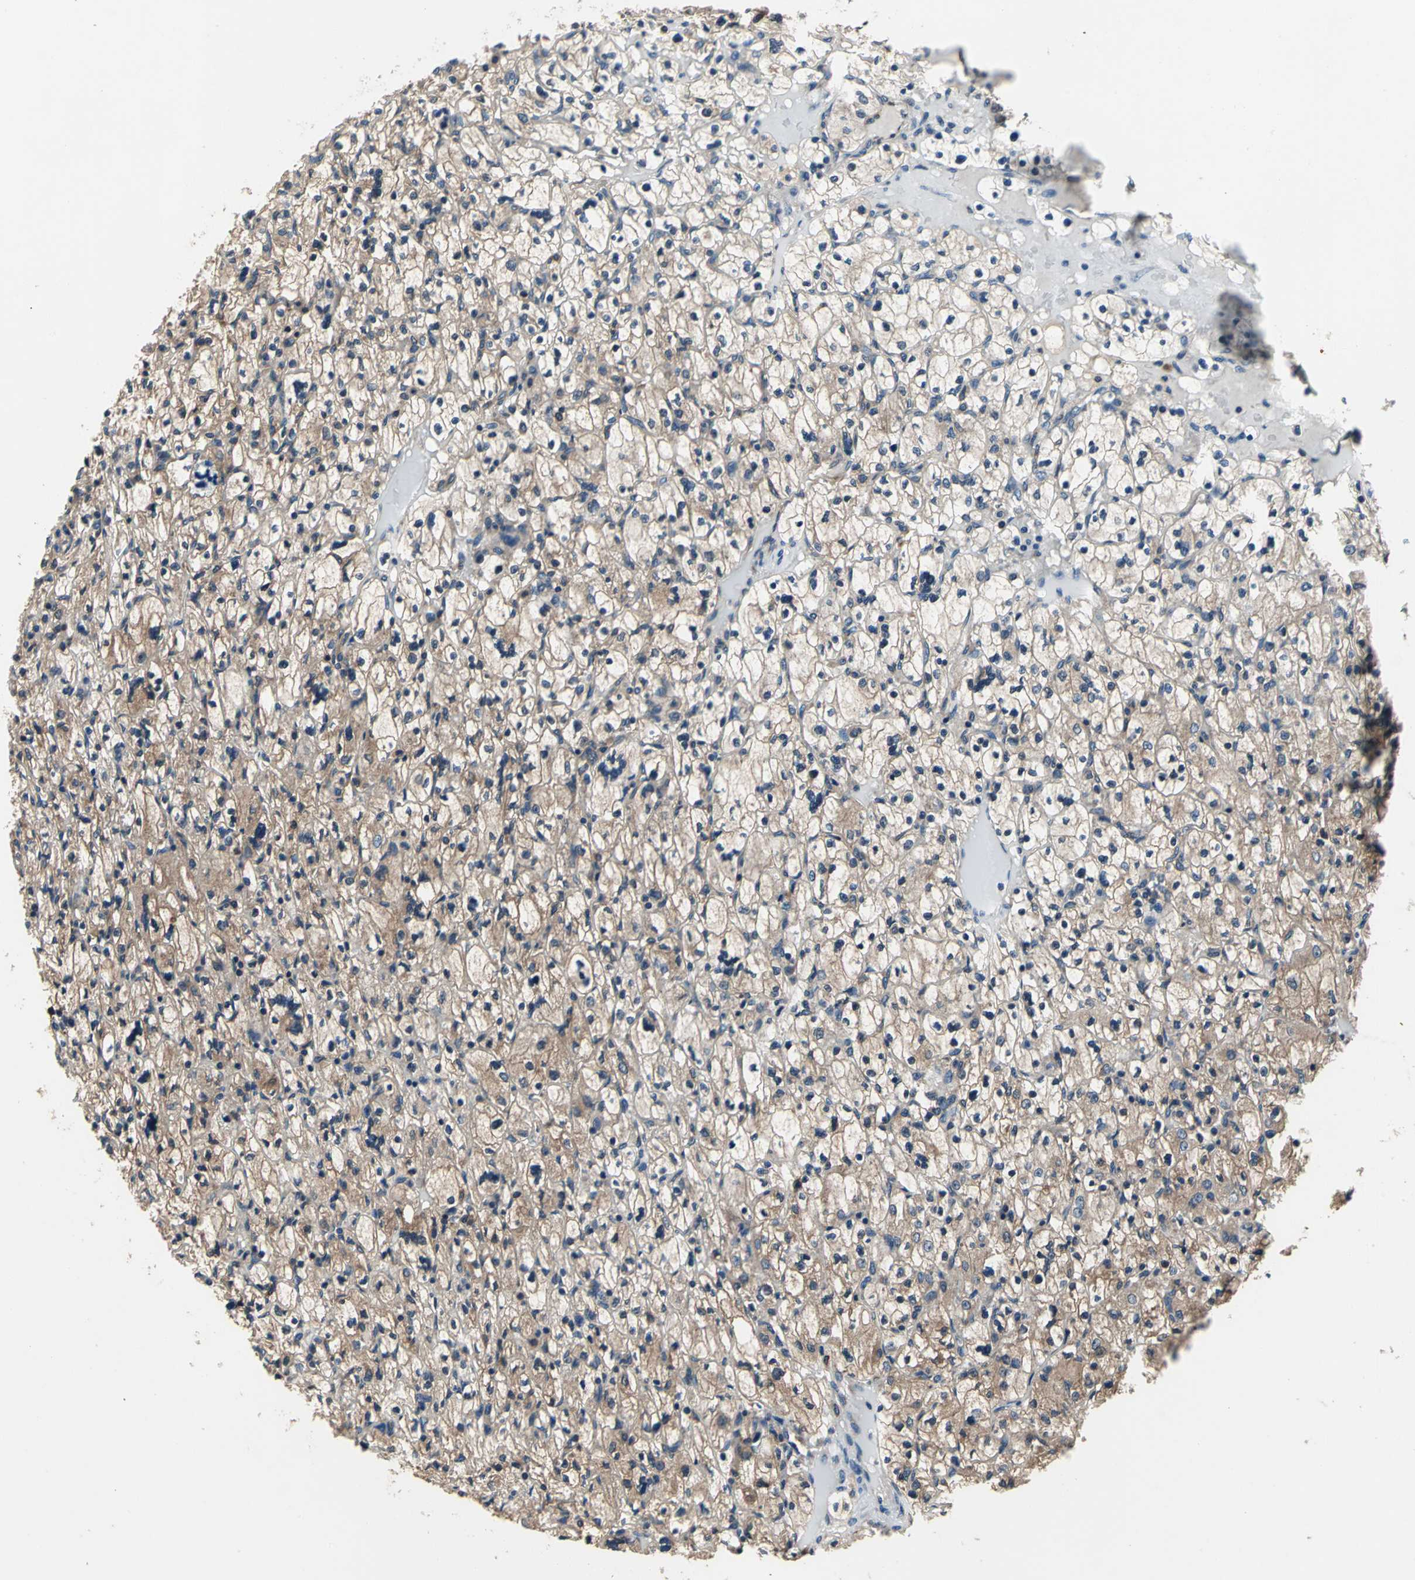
{"staining": {"intensity": "strong", "quantity": ">75%", "location": "cytoplasmic/membranous"}, "tissue": "renal cancer", "cell_type": "Tumor cells", "image_type": "cancer", "snomed": [{"axis": "morphology", "description": "Adenocarcinoma, NOS"}, {"axis": "topography", "description": "Kidney"}], "caption": "High-power microscopy captured an immunohistochemistry histopathology image of adenocarcinoma (renal), revealing strong cytoplasmic/membranous positivity in approximately >75% of tumor cells.", "gene": "CAPN1", "patient": {"sex": "female", "age": 83}}